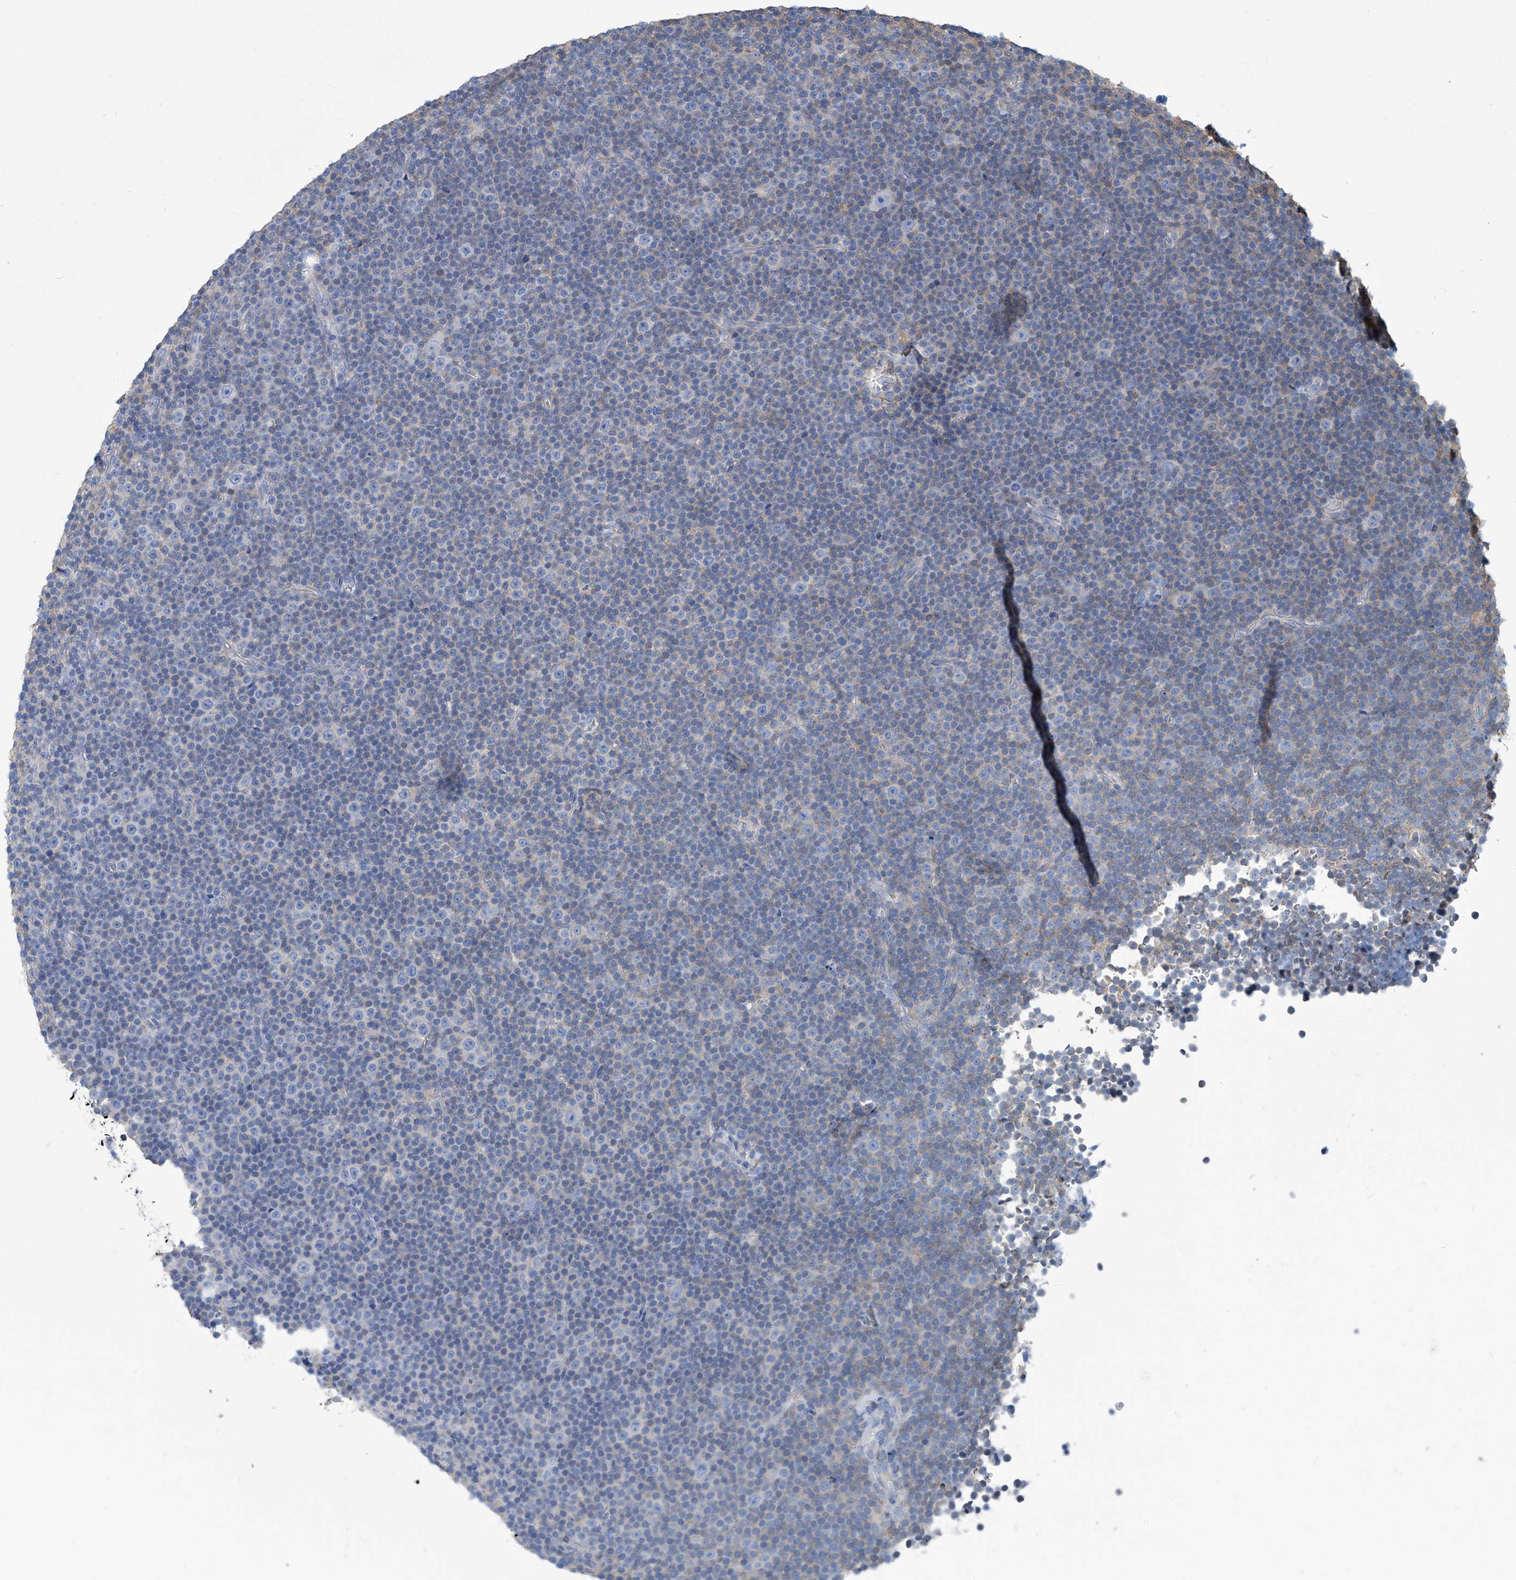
{"staining": {"intensity": "weak", "quantity": "<25%", "location": "cytoplasmic/membranous"}, "tissue": "lymphoma", "cell_type": "Tumor cells", "image_type": "cancer", "snomed": [{"axis": "morphology", "description": "Malignant lymphoma, non-Hodgkin's type, Low grade"}, {"axis": "topography", "description": "Lymph node"}], "caption": "Protein analysis of lymphoma shows no significant expression in tumor cells.", "gene": "PFKL", "patient": {"sex": "female", "age": 67}}